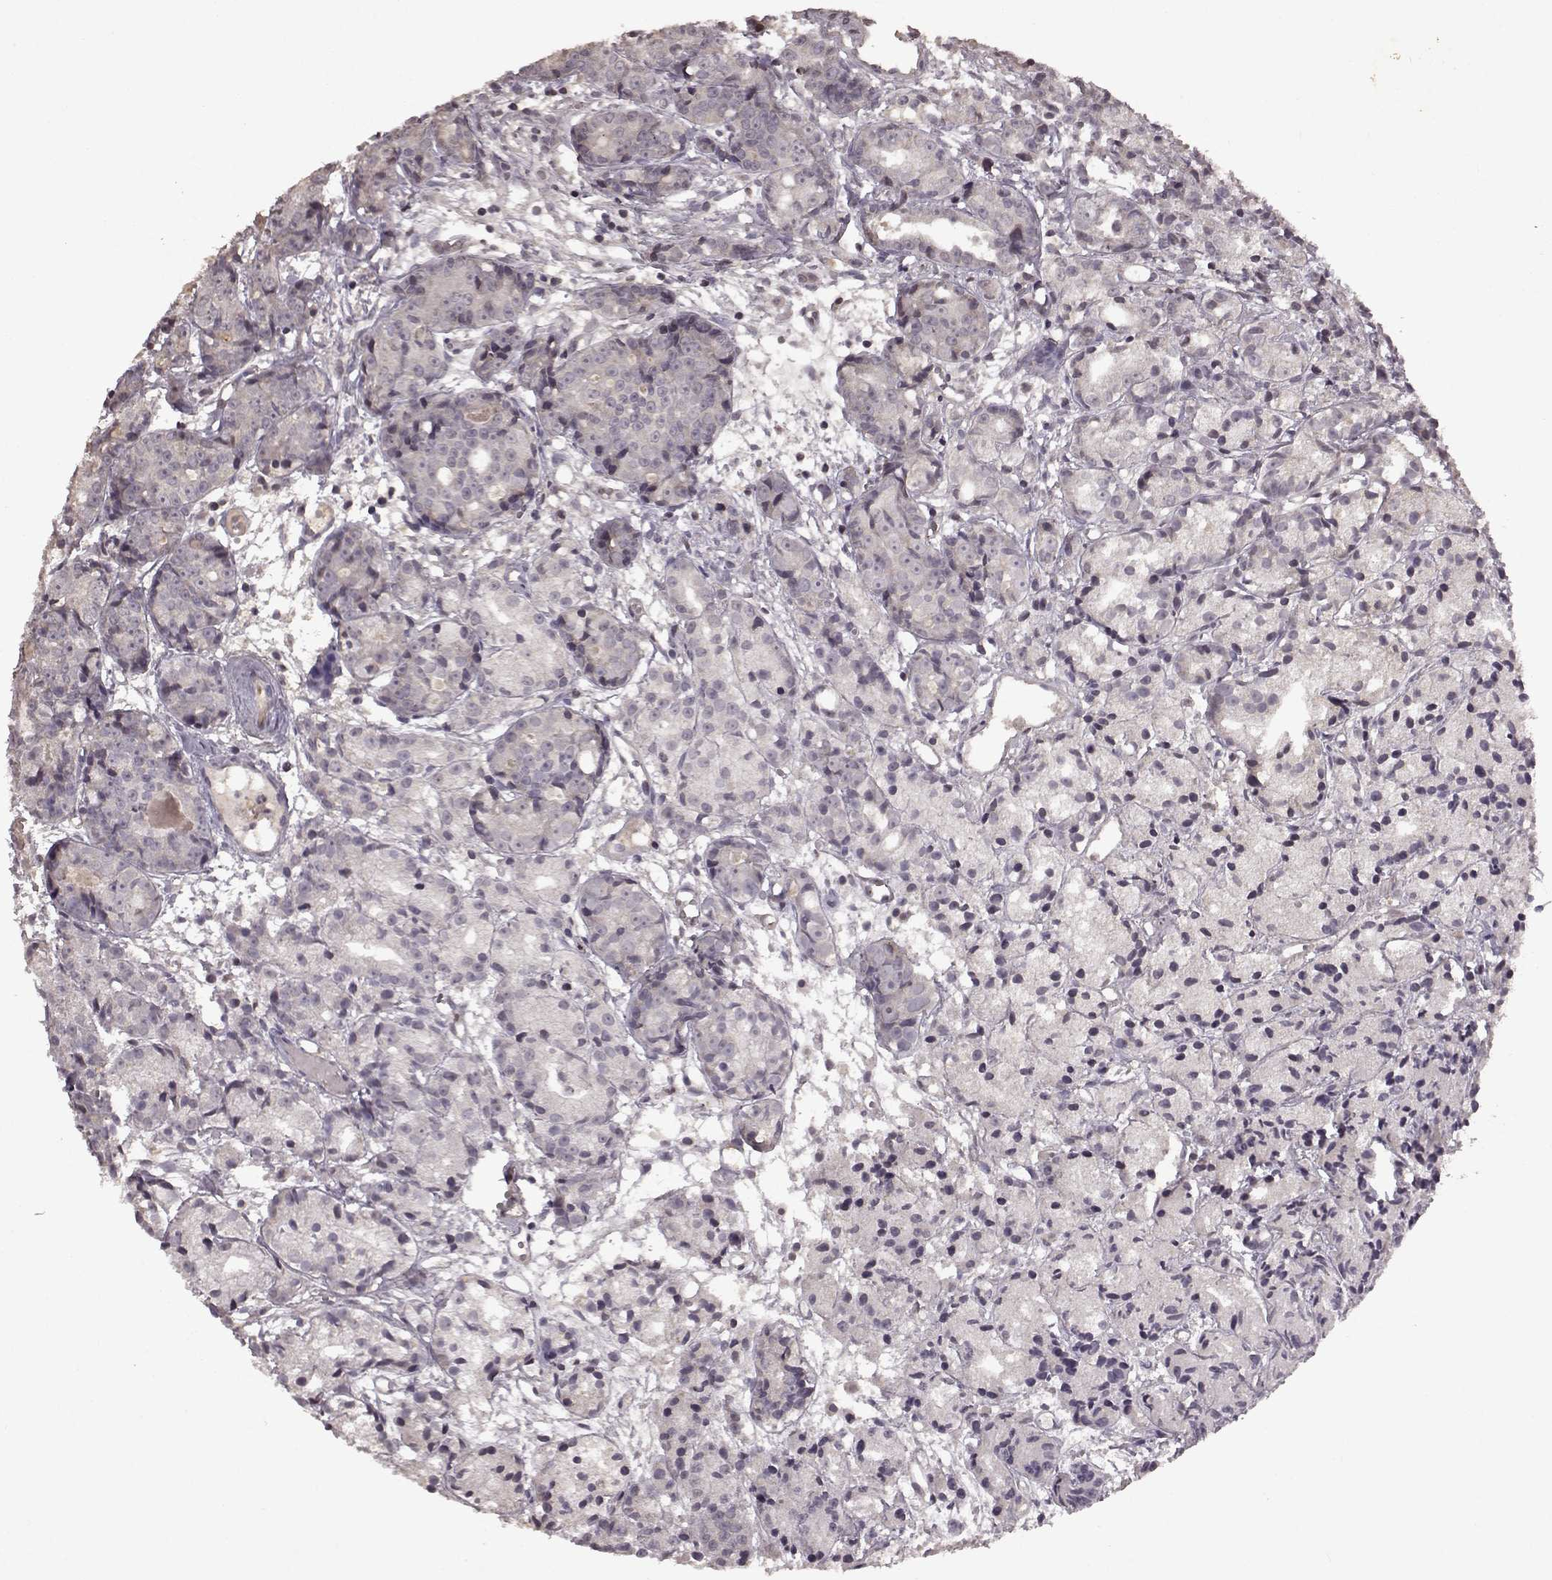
{"staining": {"intensity": "negative", "quantity": "none", "location": "none"}, "tissue": "prostate cancer", "cell_type": "Tumor cells", "image_type": "cancer", "snomed": [{"axis": "morphology", "description": "Adenocarcinoma, Medium grade"}, {"axis": "topography", "description": "Prostate"}], "caption": "The histopathology image displays no staining of tumor cells in prostate adenocarcinoma (medium-grade). The staining was performed using DAB to visualize the protein expression in brown, while the nuclei were stained in blue with hematoxylin (Magnification: 20x).", "gene": "LHB", "patient": {"sex": "male", "age": 74}}